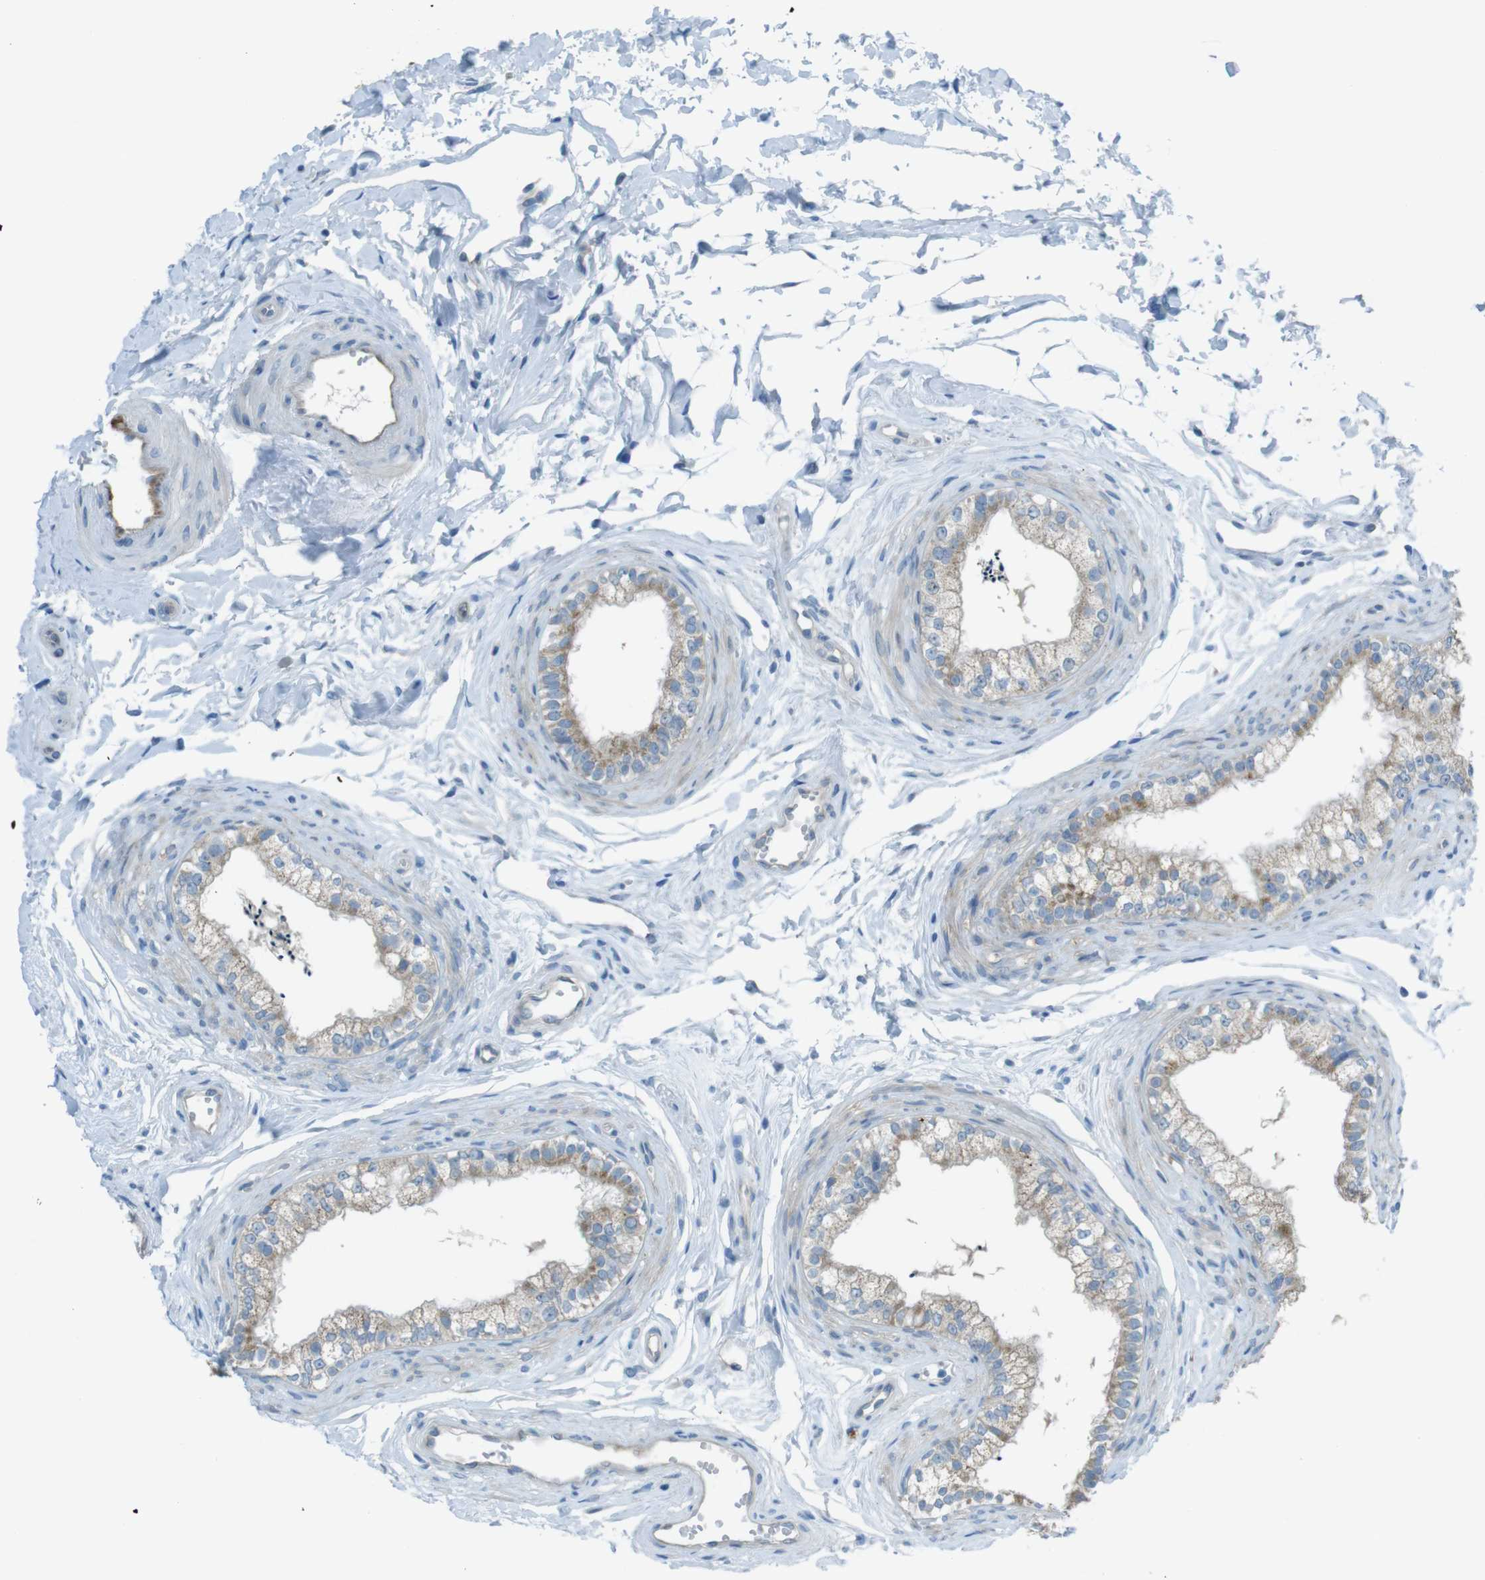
{"staining": {"intensity": "moderate", "quantity": ">75%", "location": "cytoplasmic/membranous"}, "tissue": "epididymis", "cell_type": "Glandular cells", "image_type": "normal", "snomed": [{"axis": "morphology", "description": "Normal tissue, NOS"}, {"axis": "topography", "description": "Epididymis"}], "caption": "Immunohistochemistry (IHC) (DAB) staining of benign epididymis shows moderate cytoplasmic/membranous protein staining in approximately >75% of glandular cells. The protein of interest is shown in brown color, while the nuclei are stained blue.", "gene": "TMEM41B", "patient": {"sex": "male", "age": 56}}